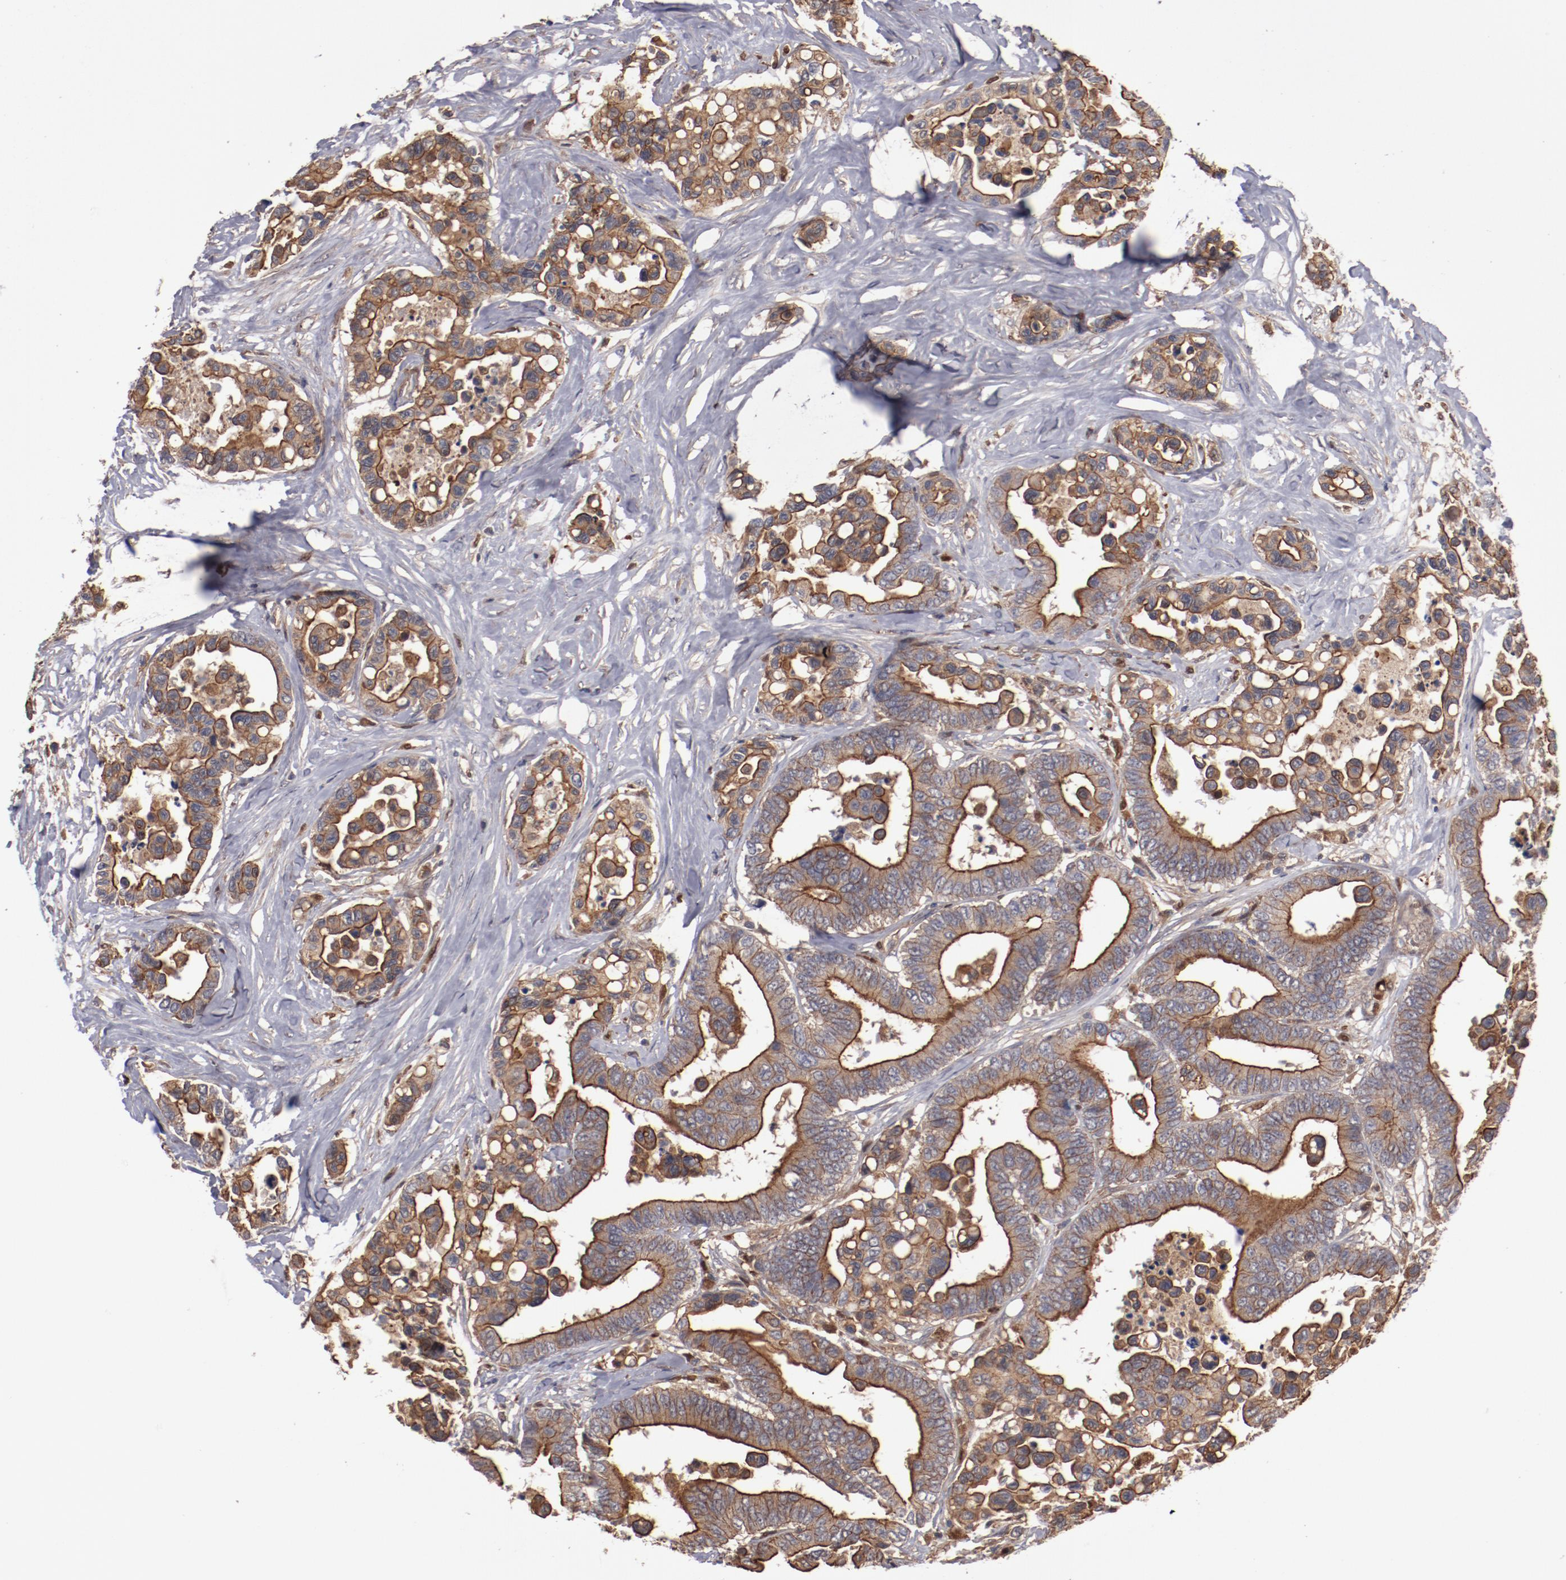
{"staining": {"intensity": "strong", "quantity": ">75%", "location": "cytoplasmic/membranous"}, "tissue": "colorectal cancer", "cell_type": "Tumor cells", "image_type": "cancer", "snomed": [{"axis": "morphology", "description": "Adenocarcinoma, NOS"}, {"axis": "topography", "description": "Colon"}], "caption": "The immunohistochemical stain labels strong cytoplasmic/membranous expression in tumor cells of adenocarcinoma (colorectal) tissue. (Brightfield microscopy of DAB IHC at high magnification).", "gene": "DNAAF2", "patient": {"sex": "male", "age": 82}}